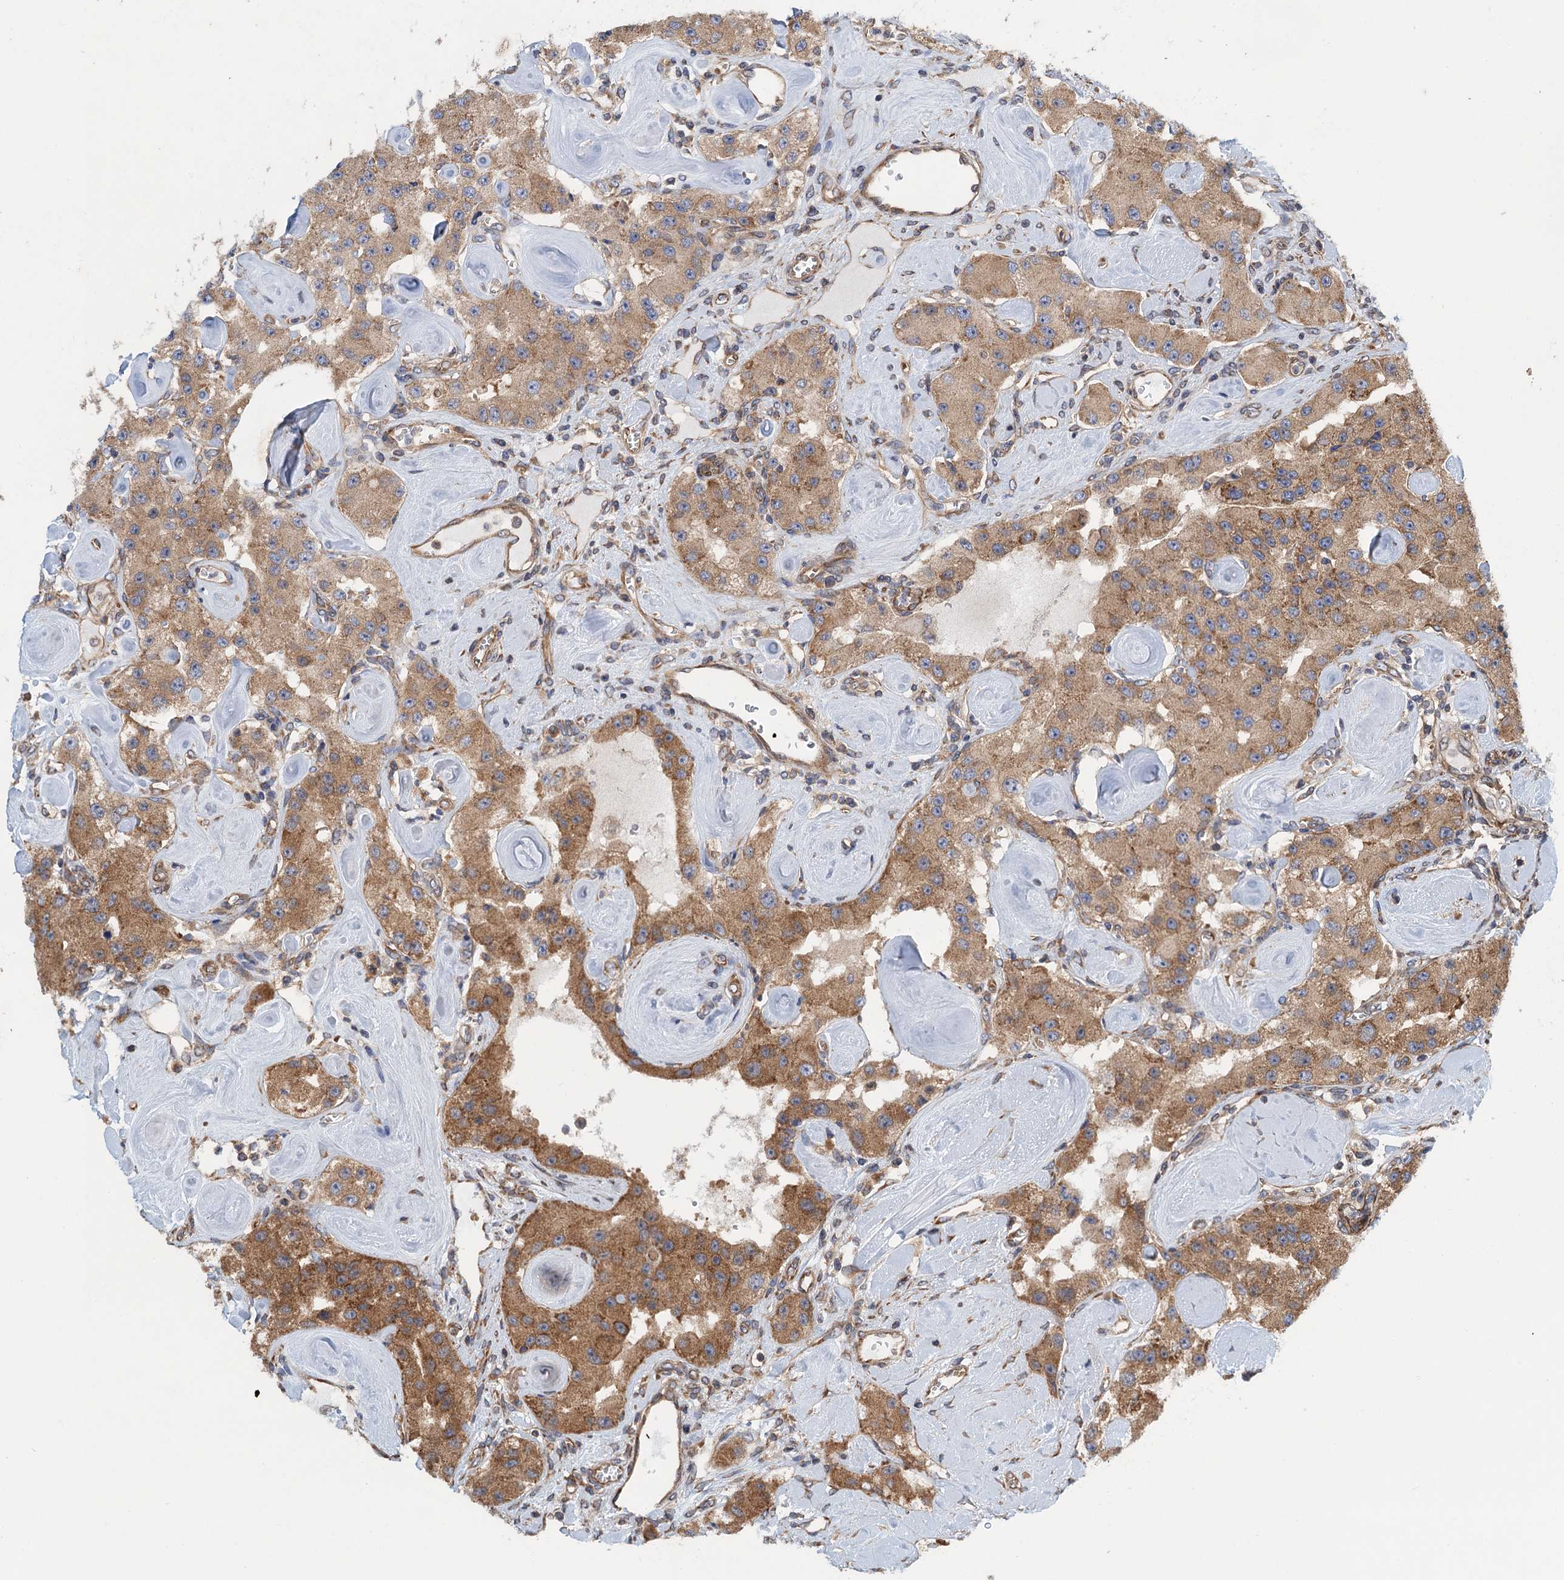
{"staining": {"intensity": "moderate", "quantity": ">75%", "location": "cytoplasmic/membranous"}, "tissue": "carcinoid", "cell_type": "Tumor cells", "image_type": "cancer", "snomed": [{"axis": "morphology", "description": "Carcinoid, malignant, NOS"}, {"axis": "topography", "description": "Pancreas"}], "caption": "Immunohistochemical staining of carcinoid demonstrates moderate cytoplasmic/membranous protein staining in about >75% of tumor cells. The staining was performed using DAB, with brown indicating positive protein expression. Nuclei are stained blue with hematoxylin.", "gene": "MDM1", "patient": {"sex": "male", "age": 41}}